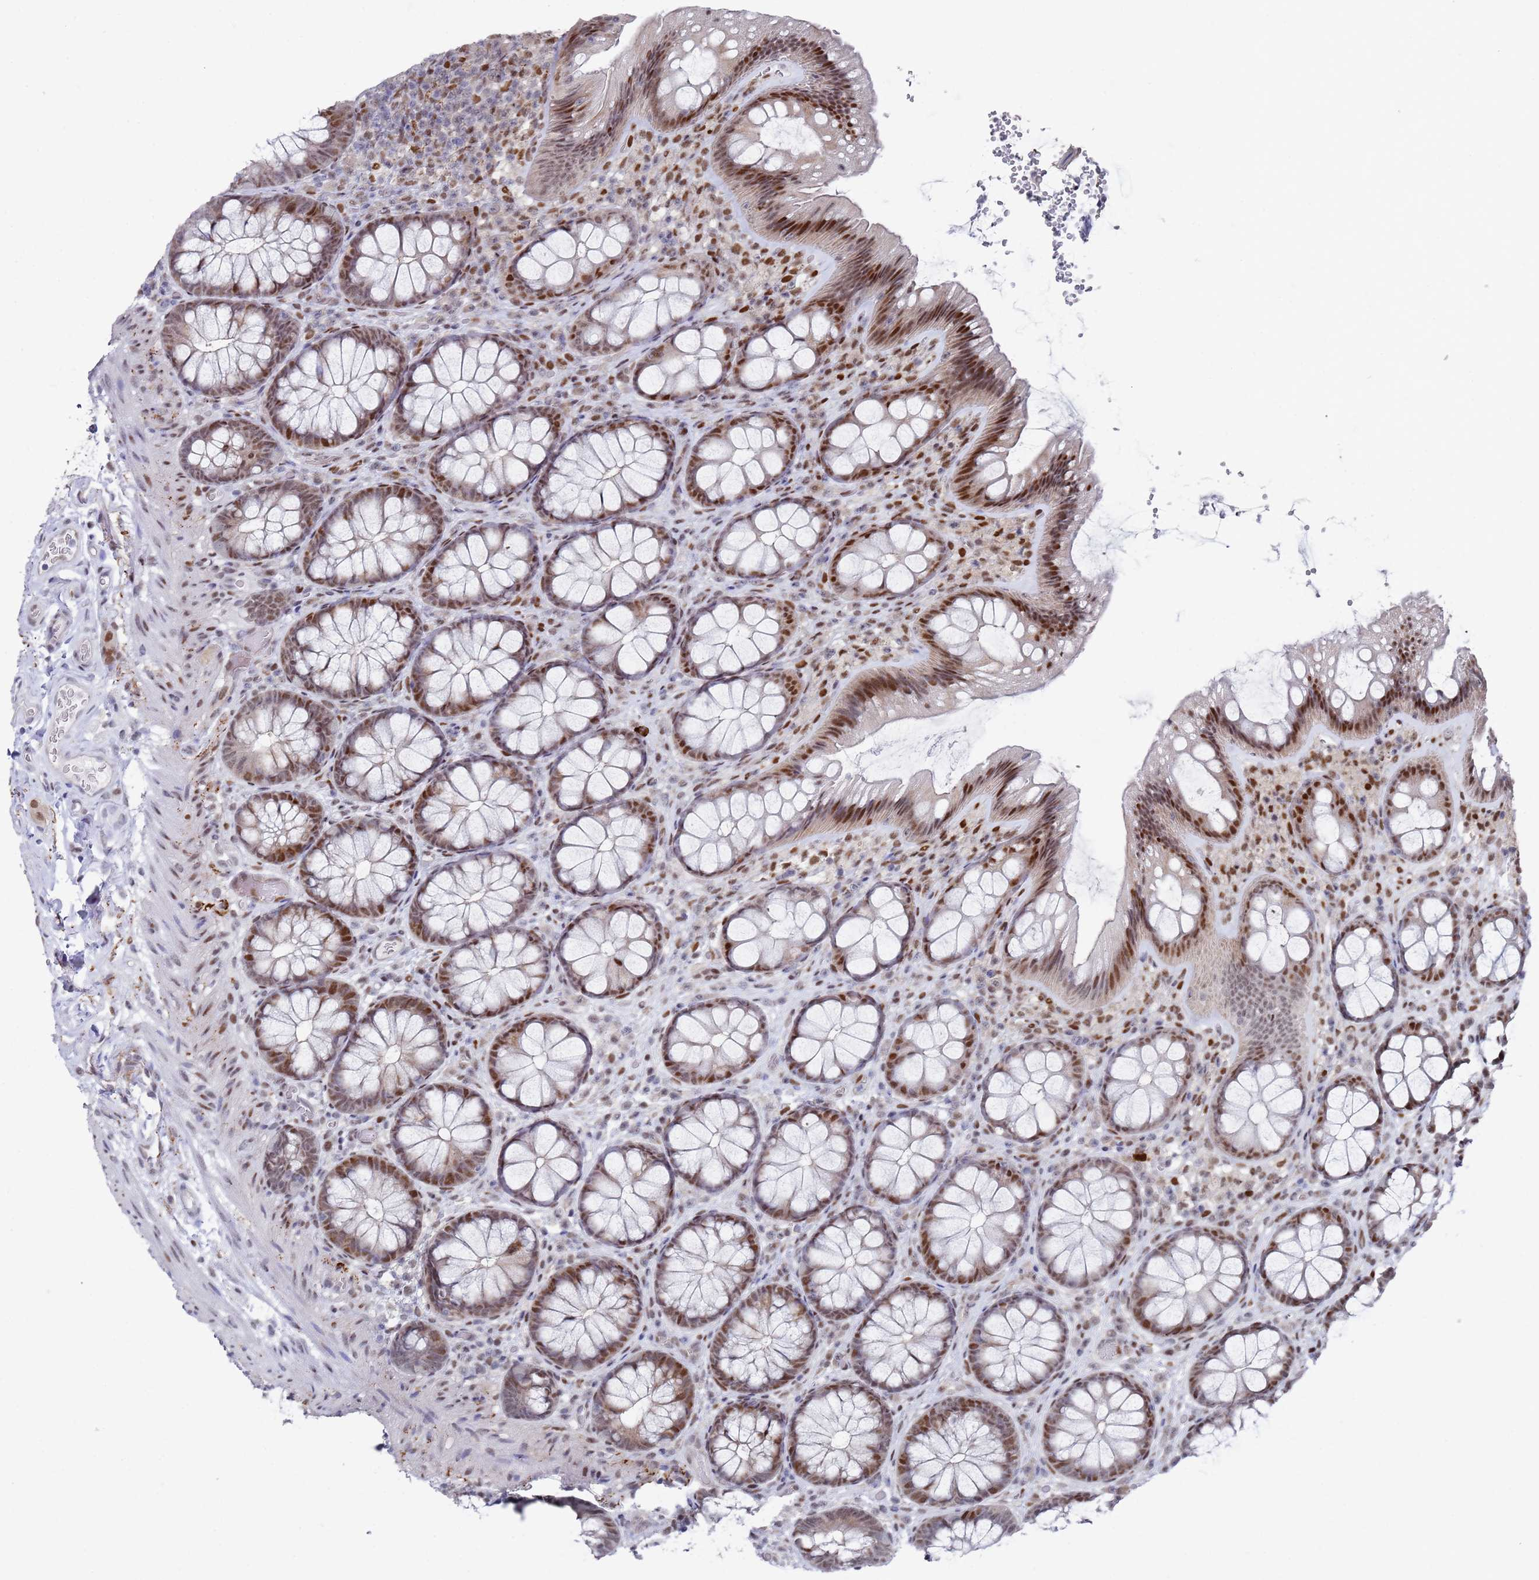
{"staining": {"intensity": "negative", "quantity": "none", "location": "none"}, "tissue": "colon", "cell_type": "Endothelial cells", "image_type": "normal", "snomed": [{"axis": "morphology", "description": "Normal tissue, NOS"}, {"axis": "topography", "description": "Colon"}], "caption": "The photomicrograph displays no staining of endothelial cells in unremarkable colon. Nuclei are stained in blue.", "gene": "COPS6", "patient": {"sex": "male", "age": 46}}